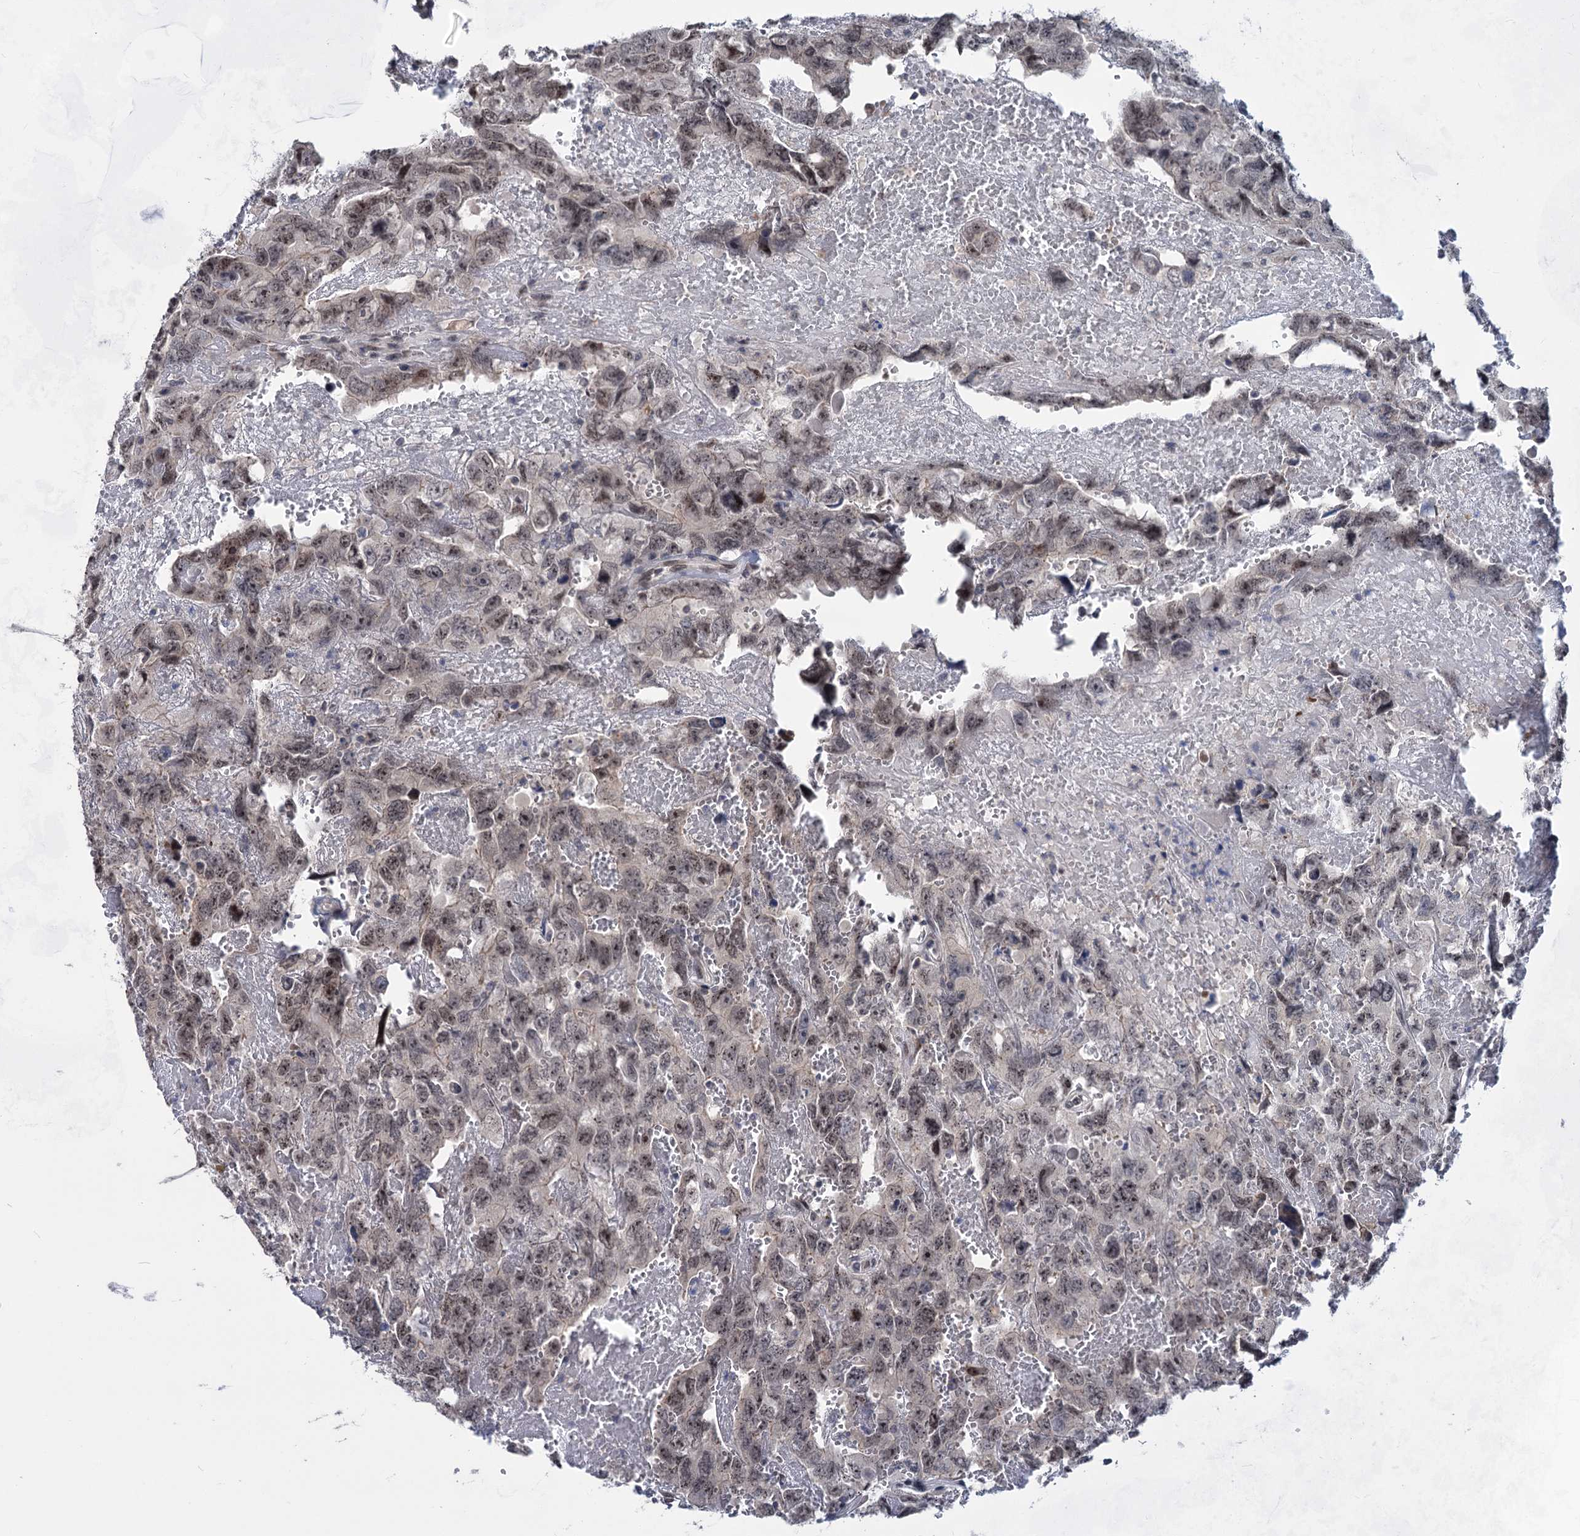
{"staining": {"intensity": "moderate", "quantity": ">75%", "location": "nuclear"}, "tissue": "testis cancer", "cell_type": "Tumor cells", "image_type": "cancer", "snomed": [{"axis": "morphology", "description": "Carcinoma, Embryonal, NOS"}, {"axis": "topography", "description": "Testis"}], "caption": "High-magnification brightfield microscopy of testis cancer stained with DAB (3,3'-diaminobenzidine) (brown) and counterstained with hematoxylin (blue). tumor cells exhibit moderate nuclear positivity is appreciated in approximately>75% of cells.", "gene": "TTC17", "patient": {"sex": "male", "age": 45}}